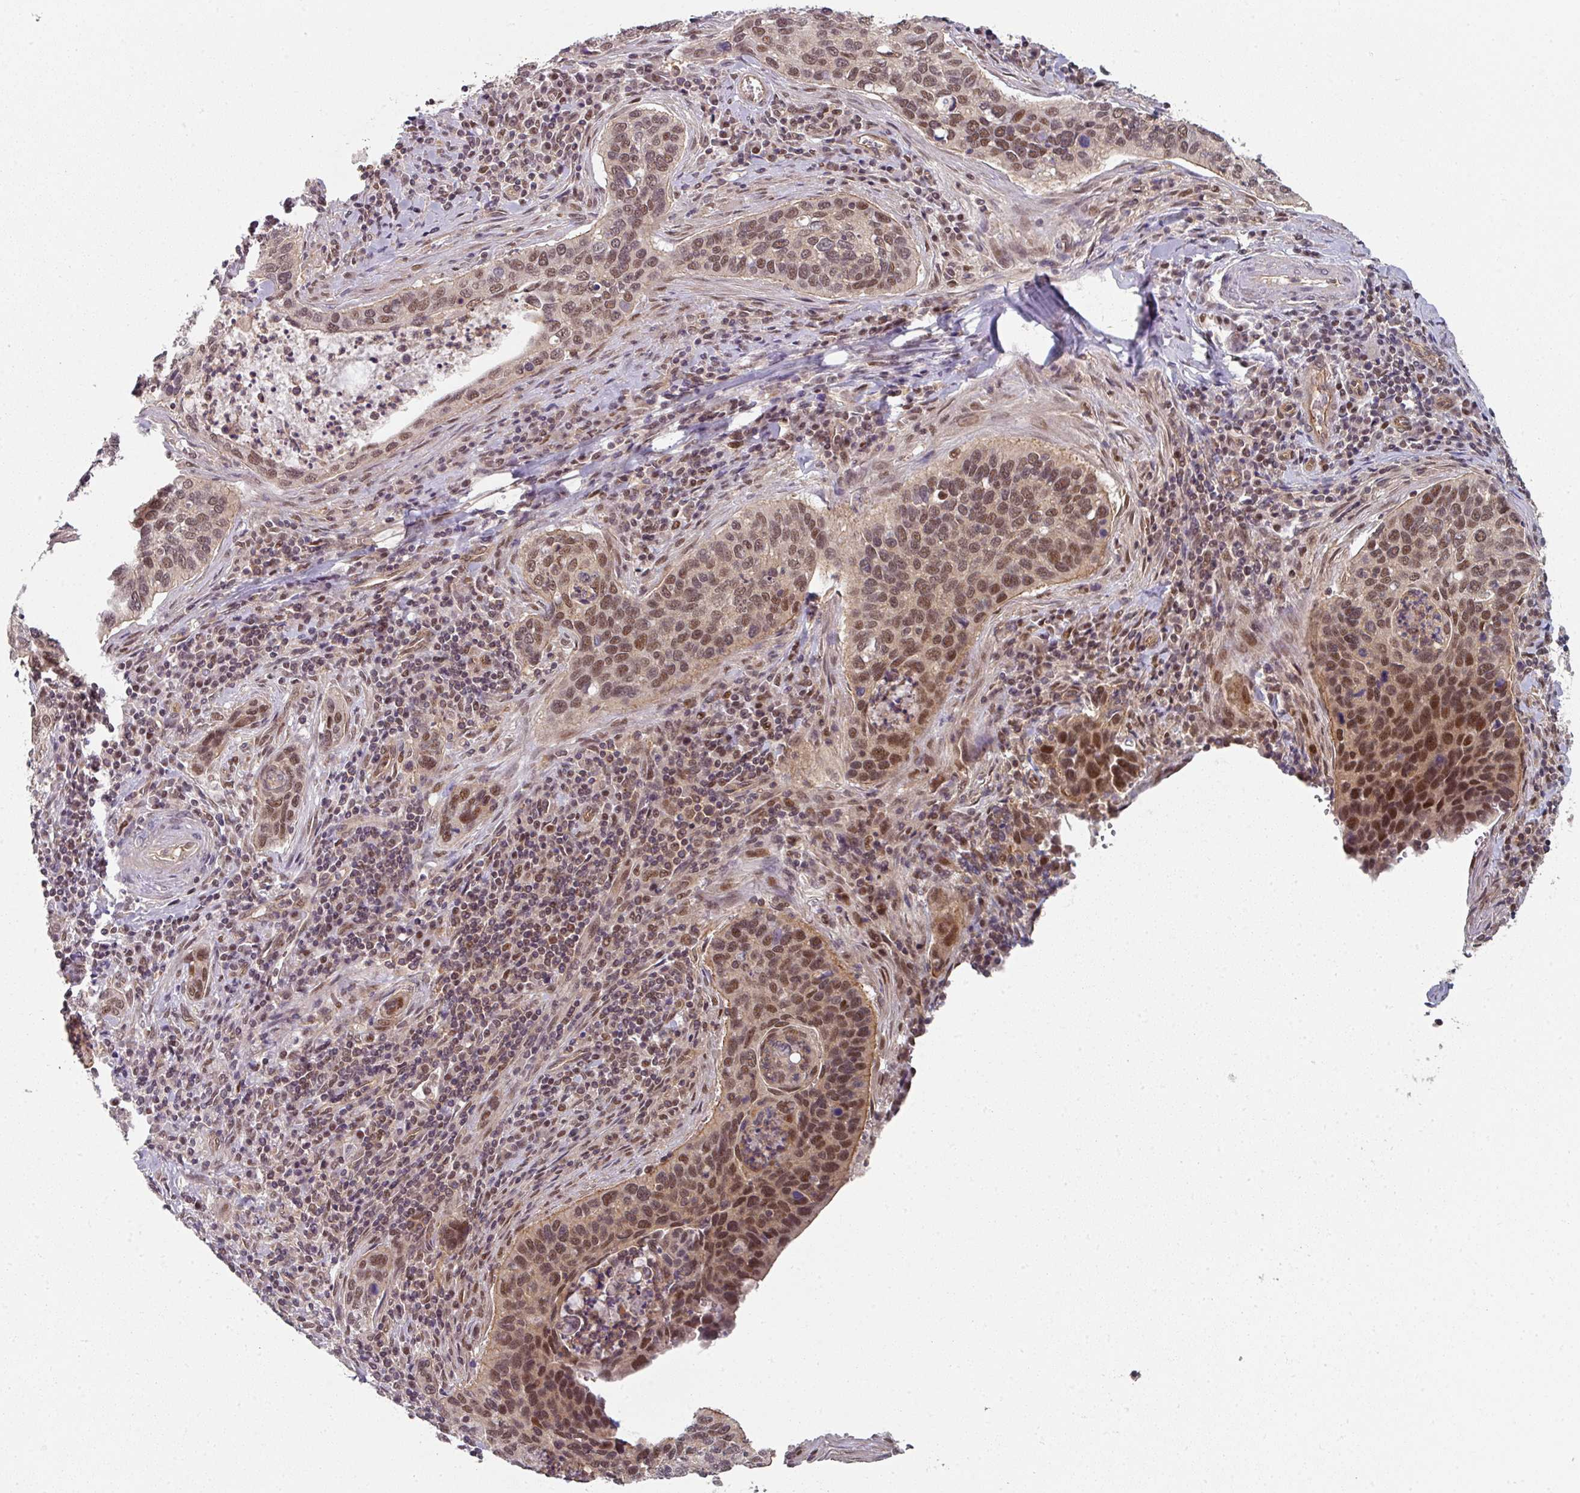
{"staining": {"intensity": "moderate", "quantity": ">75%", "location": "nuclear"}, "tissue": "cervical cancer", "cell_type": "Tumor cells", "image_type": "cancer", "snomed": [{"axis": "morphology", "description": "Squamous cell carcinoma, NOS"}, {"axis": "topography", "description": "Cervix"}], "caption": "Immunohistochemistry (IHC) micrograph of cervical cancer (squamous cell carcinoma) stained for a protein (brown), which demonstrates medium levels of moderate nuclear positivity in about >75% of tumor cells.", "gene": "PSME3IP1", "patient": {"sex": "female", "age": 53}}